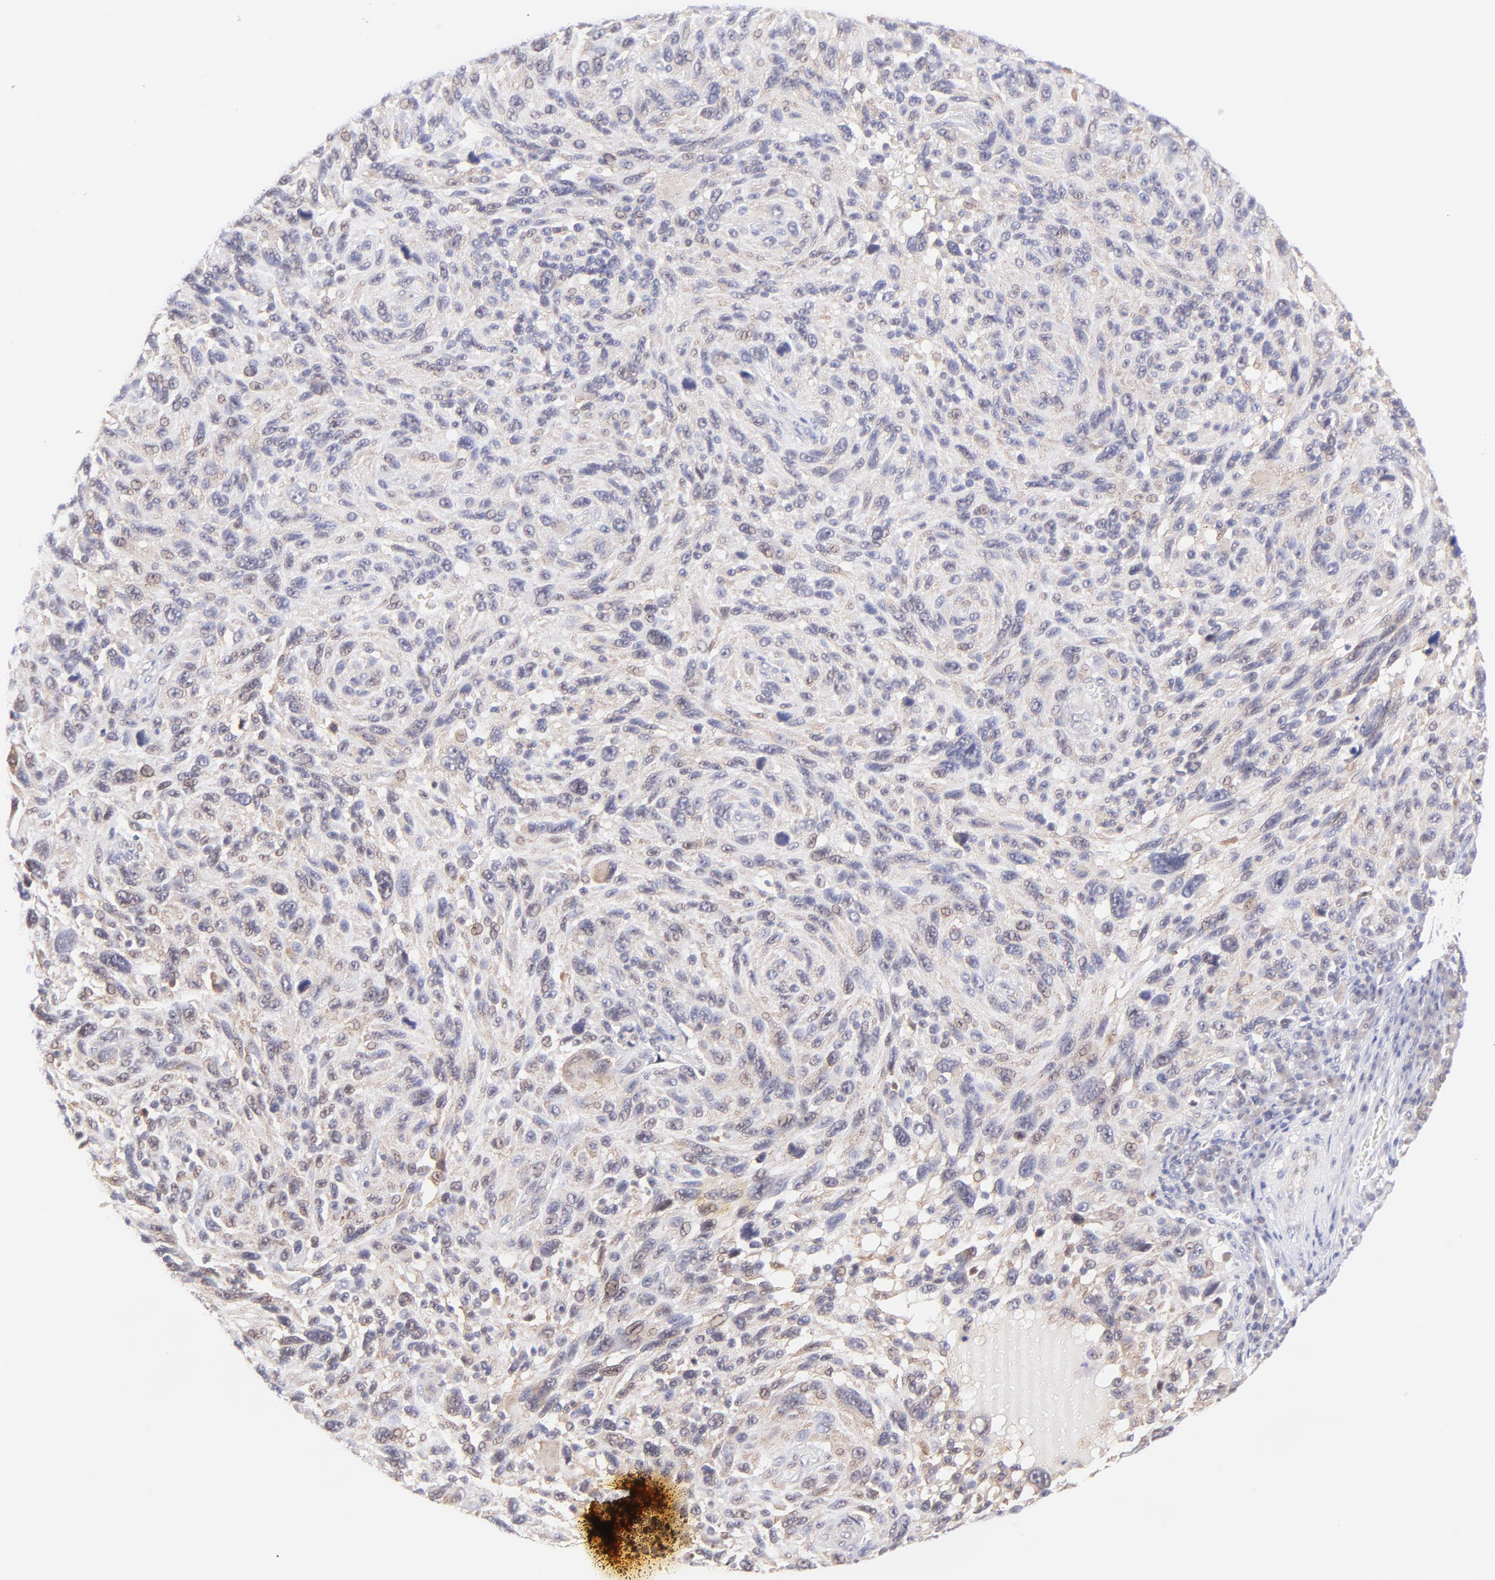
{"staining": {"intensity": "weak", "quantity": ">75%", "location": "cytoplasmic/membranous"}, "tissue": "melanoma", "cell_type": "Tumor cells", "image_type": "cancer", "snomed": [{"axis": "morphology", "description": "Malignant melanoma, NOS"}, {"axis": "topography", "description": "Skin"}], "caption": "DAB (3,3'-diaminobenzidine) immunohistochemical staining of melanoma demonstrates weak cytoplasmic/membranous protein expression in about >75% of tumor cells.", "gene": "PBDC1", "patient": {"sex": "male", "age": 53}}